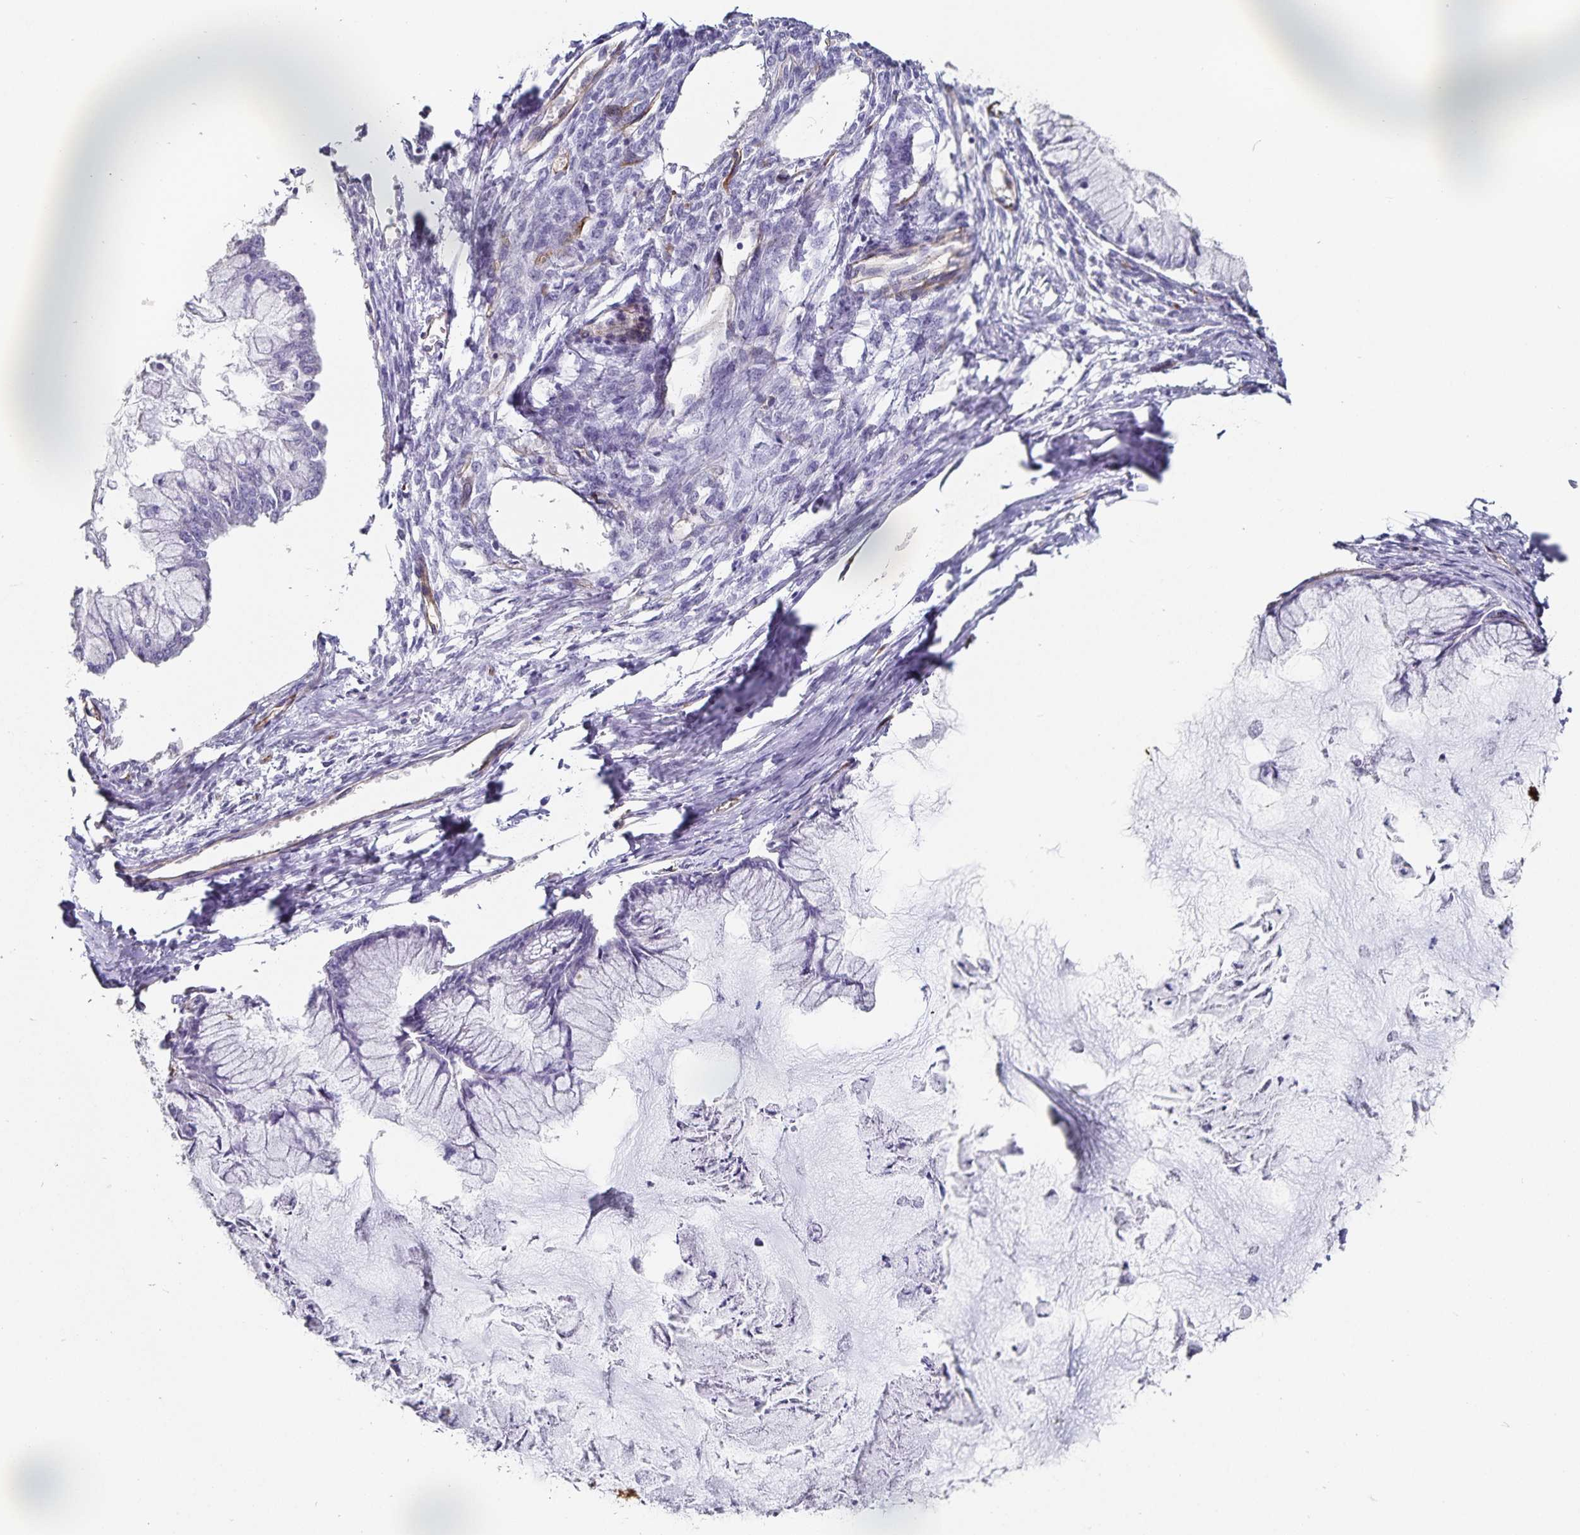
{"staining": {"intensity": "negative", "quantity": "none", "location": "none"}, "tissue": "ovarian cancer", "cell_type": "Tumor cells", "image_type": "cancer", "snomed": [{"axis": "morphology", "description": "Cystadenocarcinoma, mucinous, NOS"}, {"axis": "topography", "description": "Ovary"}], "caption": "An image of human mucinous cystadenocarcinoma (ovarian) is negative for staining in tumor cells. Brightfield microscopy of immunohistochemistry (IHC) stained with DAB (brown) and hematoxylin (blue), captured at high magnification.", "gene": "PODXL", "patient": {"sex": "female", "age": 34}}